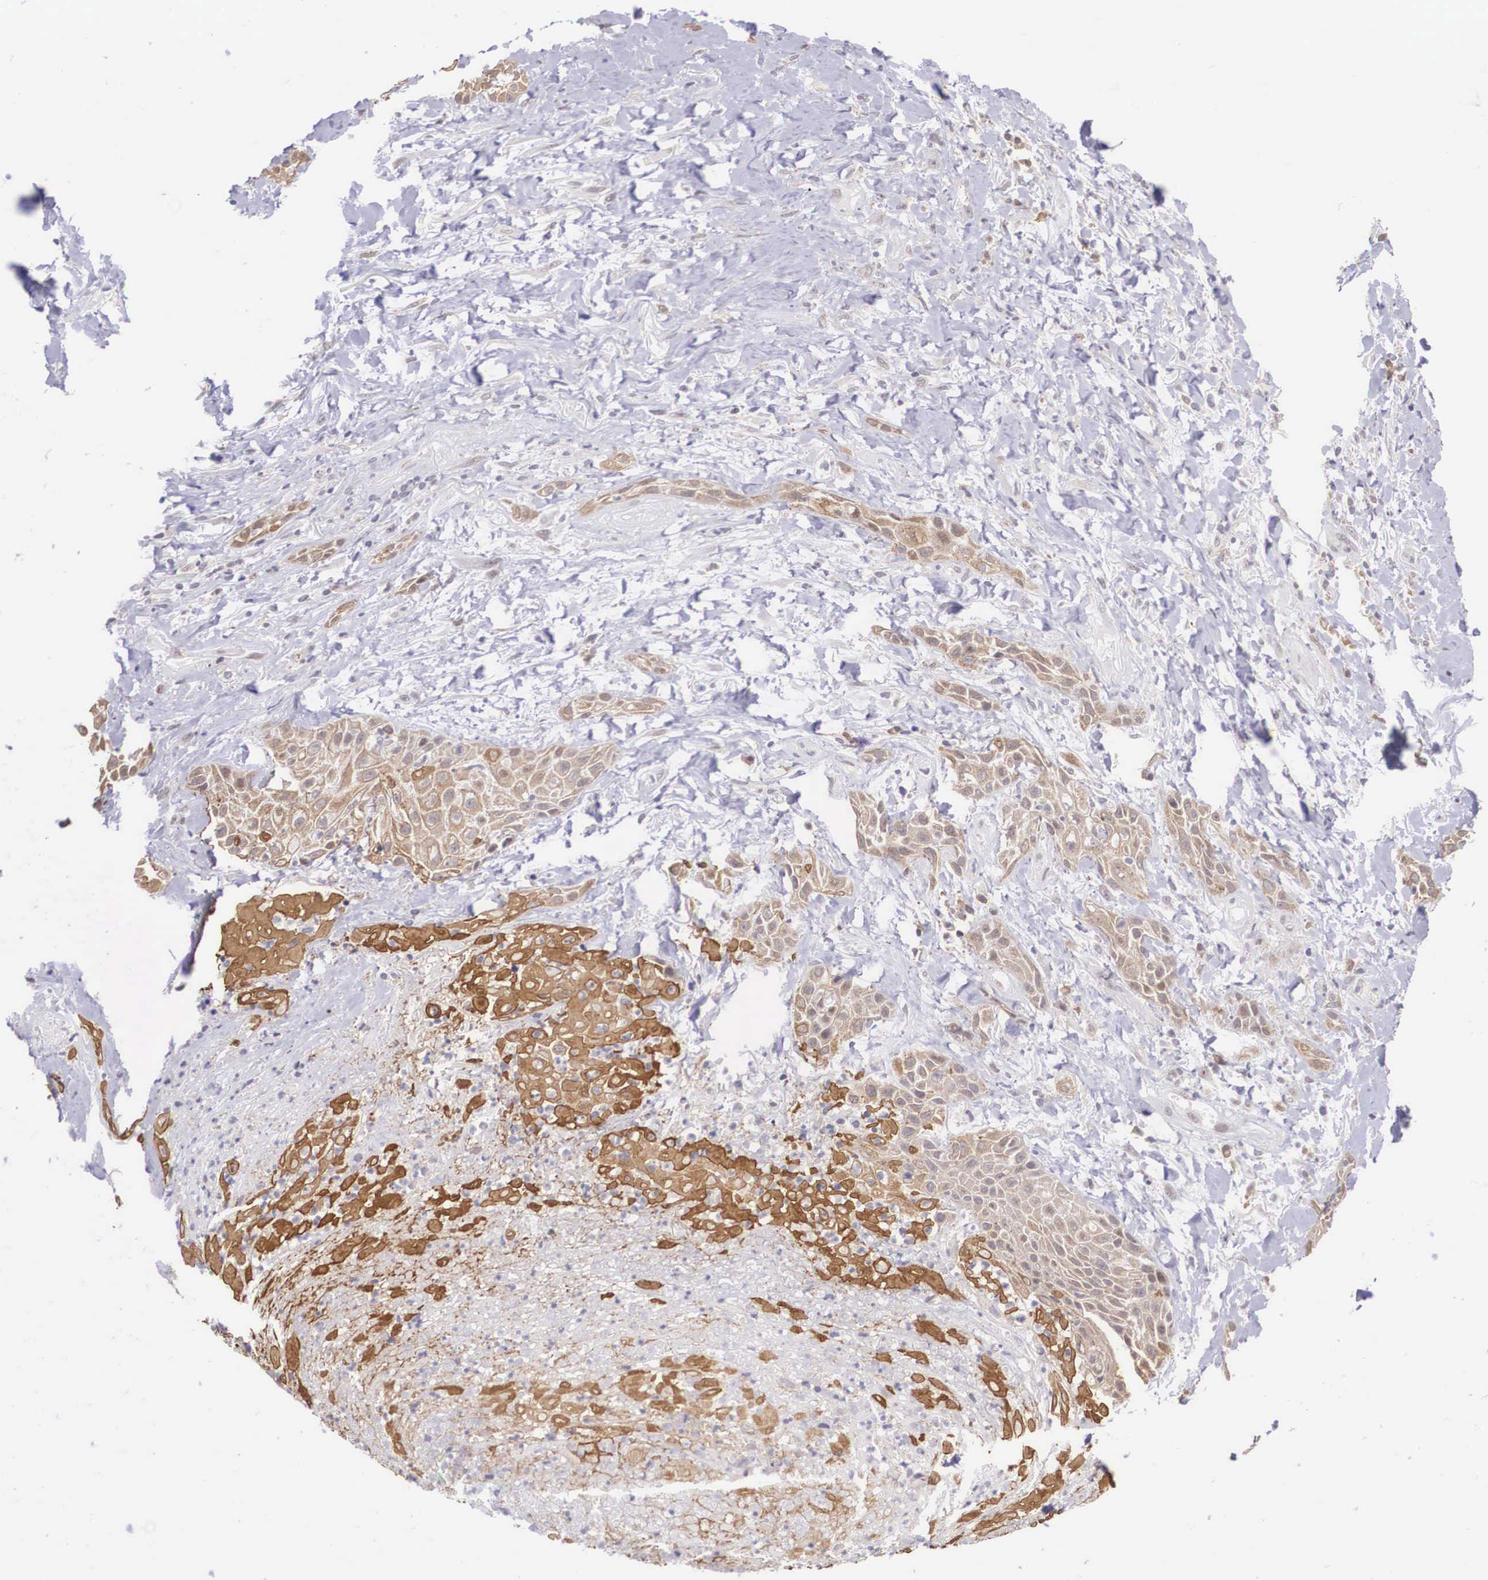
{"staining": {"intensity": "moderate", "quantity": "25%-75%", "location": "cytoplasmic/membranous"}, "tissue": "skin cancer", "cell_type": "Tumor cells", "image_type": "cancer", "snomed": [{"axis": "morphology", "description": "Squamous cell carcinoma, NOS"}, {"axis": "topography", "description": "Skin"}, {"axis": "topography", "description": "Anal"}], "caption": "Skin cancer stained for a protein (brown) demonstrates moderate cytoplasmic/membranous positive positivity in about 25%-75% of tumor cells.", "gene": "SLC25A21", "patient": {"sex": "male", "age": 64}}